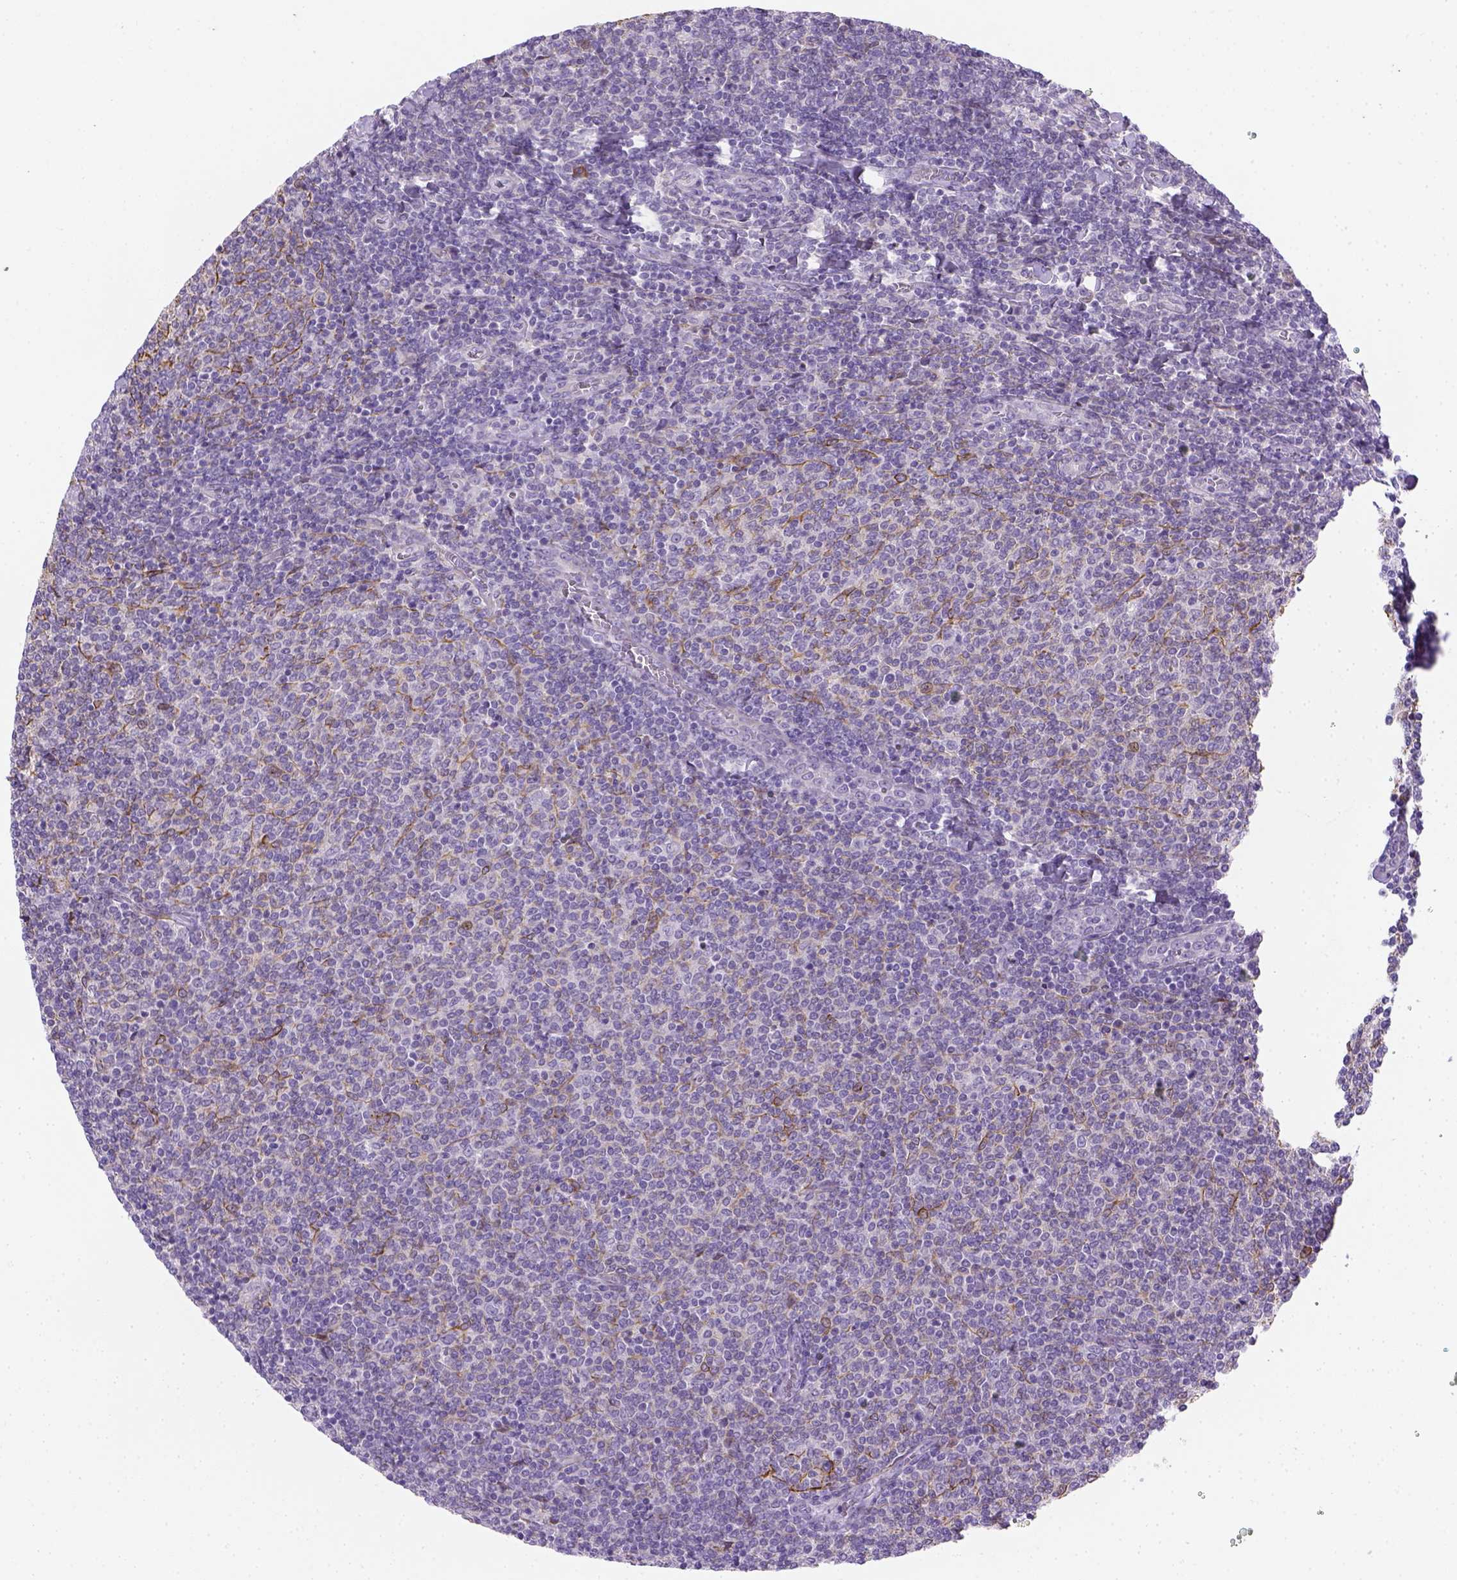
{"staining": {"intensity": "negative", "quantity": "none", "location": "none"}, "tissue": "lymphoma", "cell_type": "Tumor cells", "image_type": "cancer", "snomed": [{"axis": "morphology", "description": "Malignant lymphoma, non-Hodgkin's type, Low grade"}, {"axis": "topography", "description": "Lymph node"}], "caption": "Immunohistochemistry (IHC) histopathology image of neoplastic tissue: lymphoma stained with DAB (3,3'-diaminobenzidine) displays no significant protein positivity in tumor cells. (DAB (3,3'-diaminobenzidine) IHC with hematoxylin counter stain).", "gene": "CACNB1", "patient": {"sex": "male", "age": 52}}